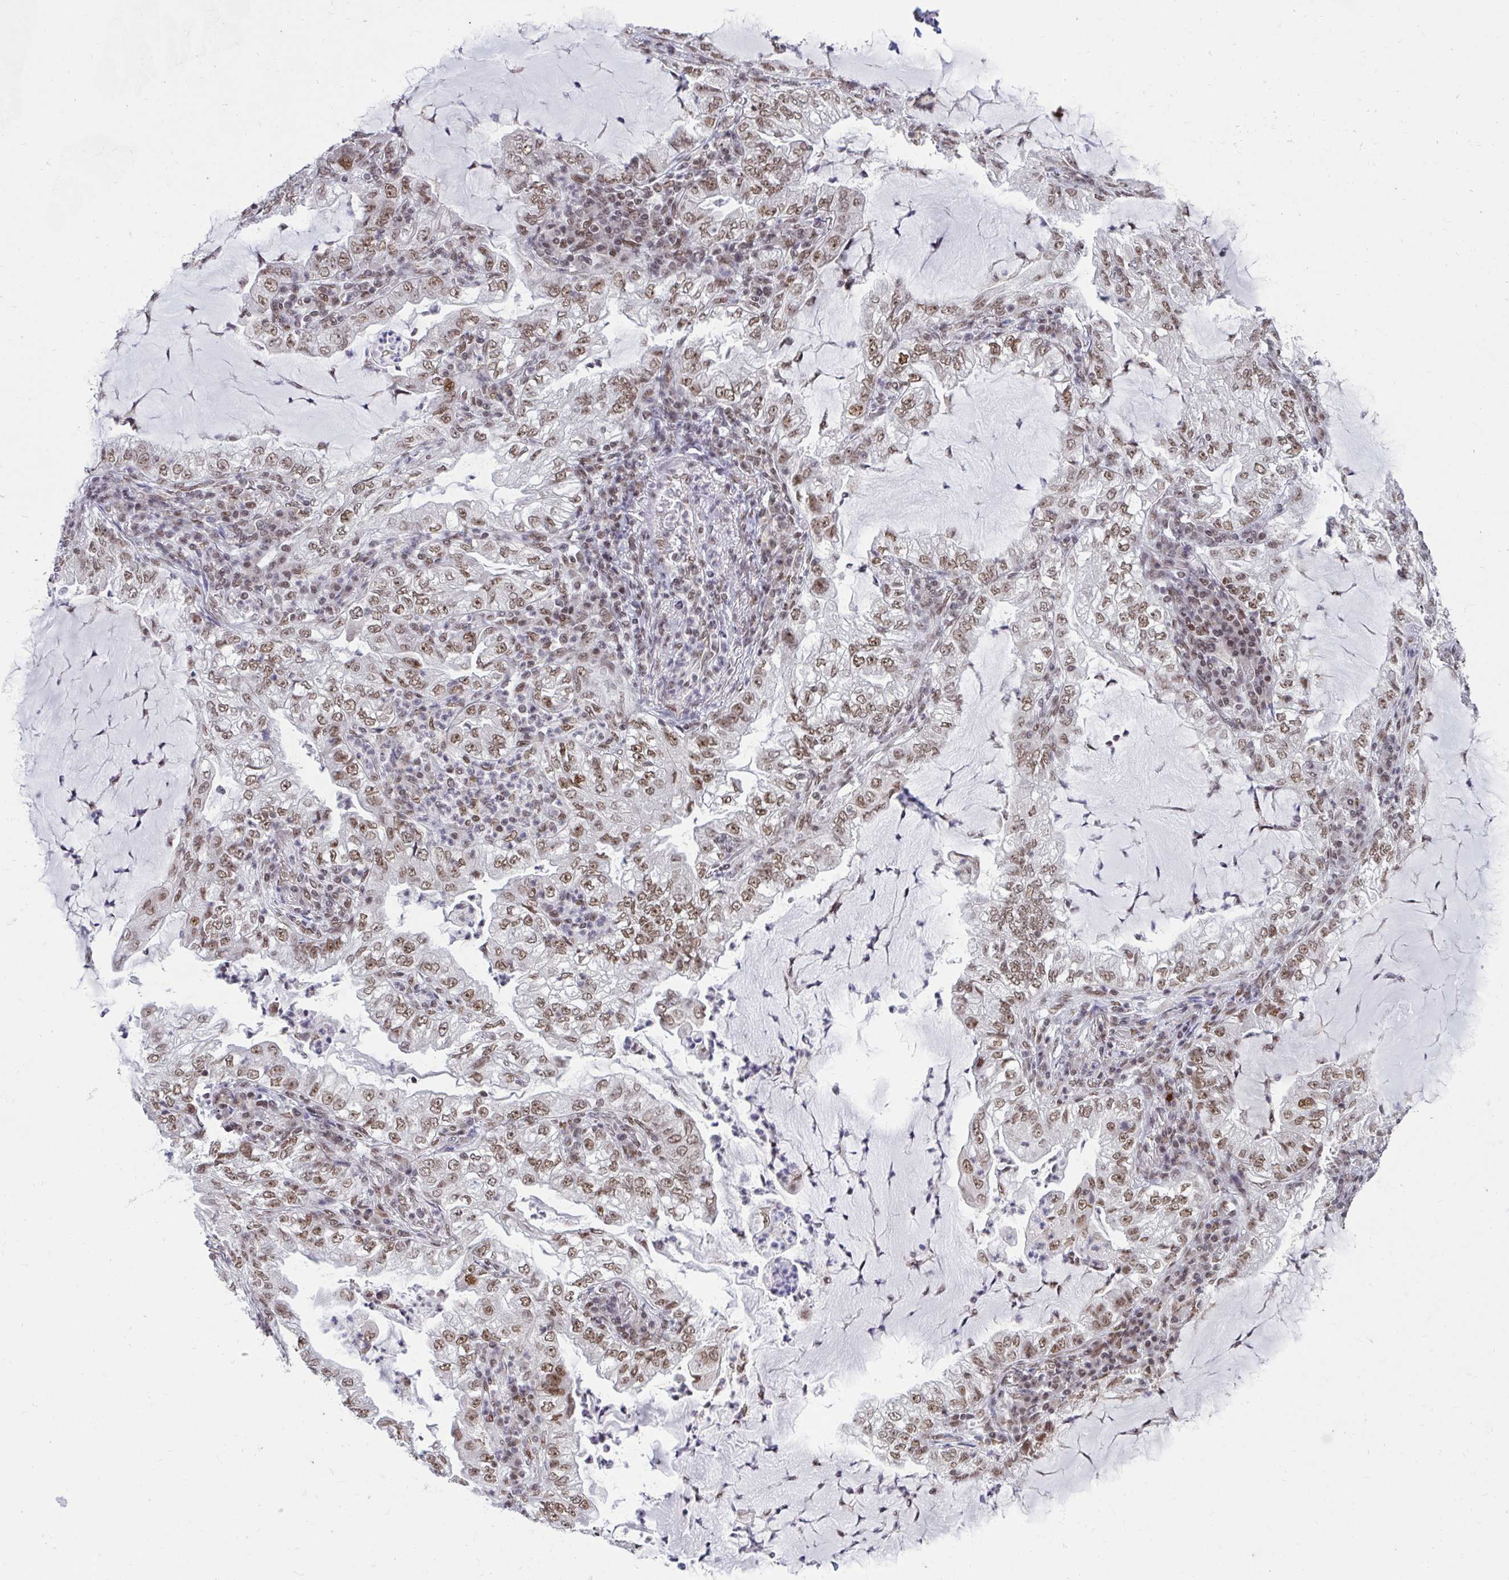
{"staining": {"intensity": "moderate", "quantity": ">75%", "location": "nuclear"}, "tissue": "lung cancer", "cell_type": "Tumor cells", "image_type": "cancer", "snomed": [{"axis": "morphology", "description": "Adenocarcinoma, NOS"}, {"axis": "topography", "description": "Lung"}], "caption": "Lung adenocarcinoma stained with DAB immunohistochemistry (IHC) shows medium levels of moderate nuclear expression in approximately >75% of tumor cells. (Brightfield microscopy of DAB IHC at high magnification).", "gene": "PHF10", "patient": {"sex": "female", "age": 73}}